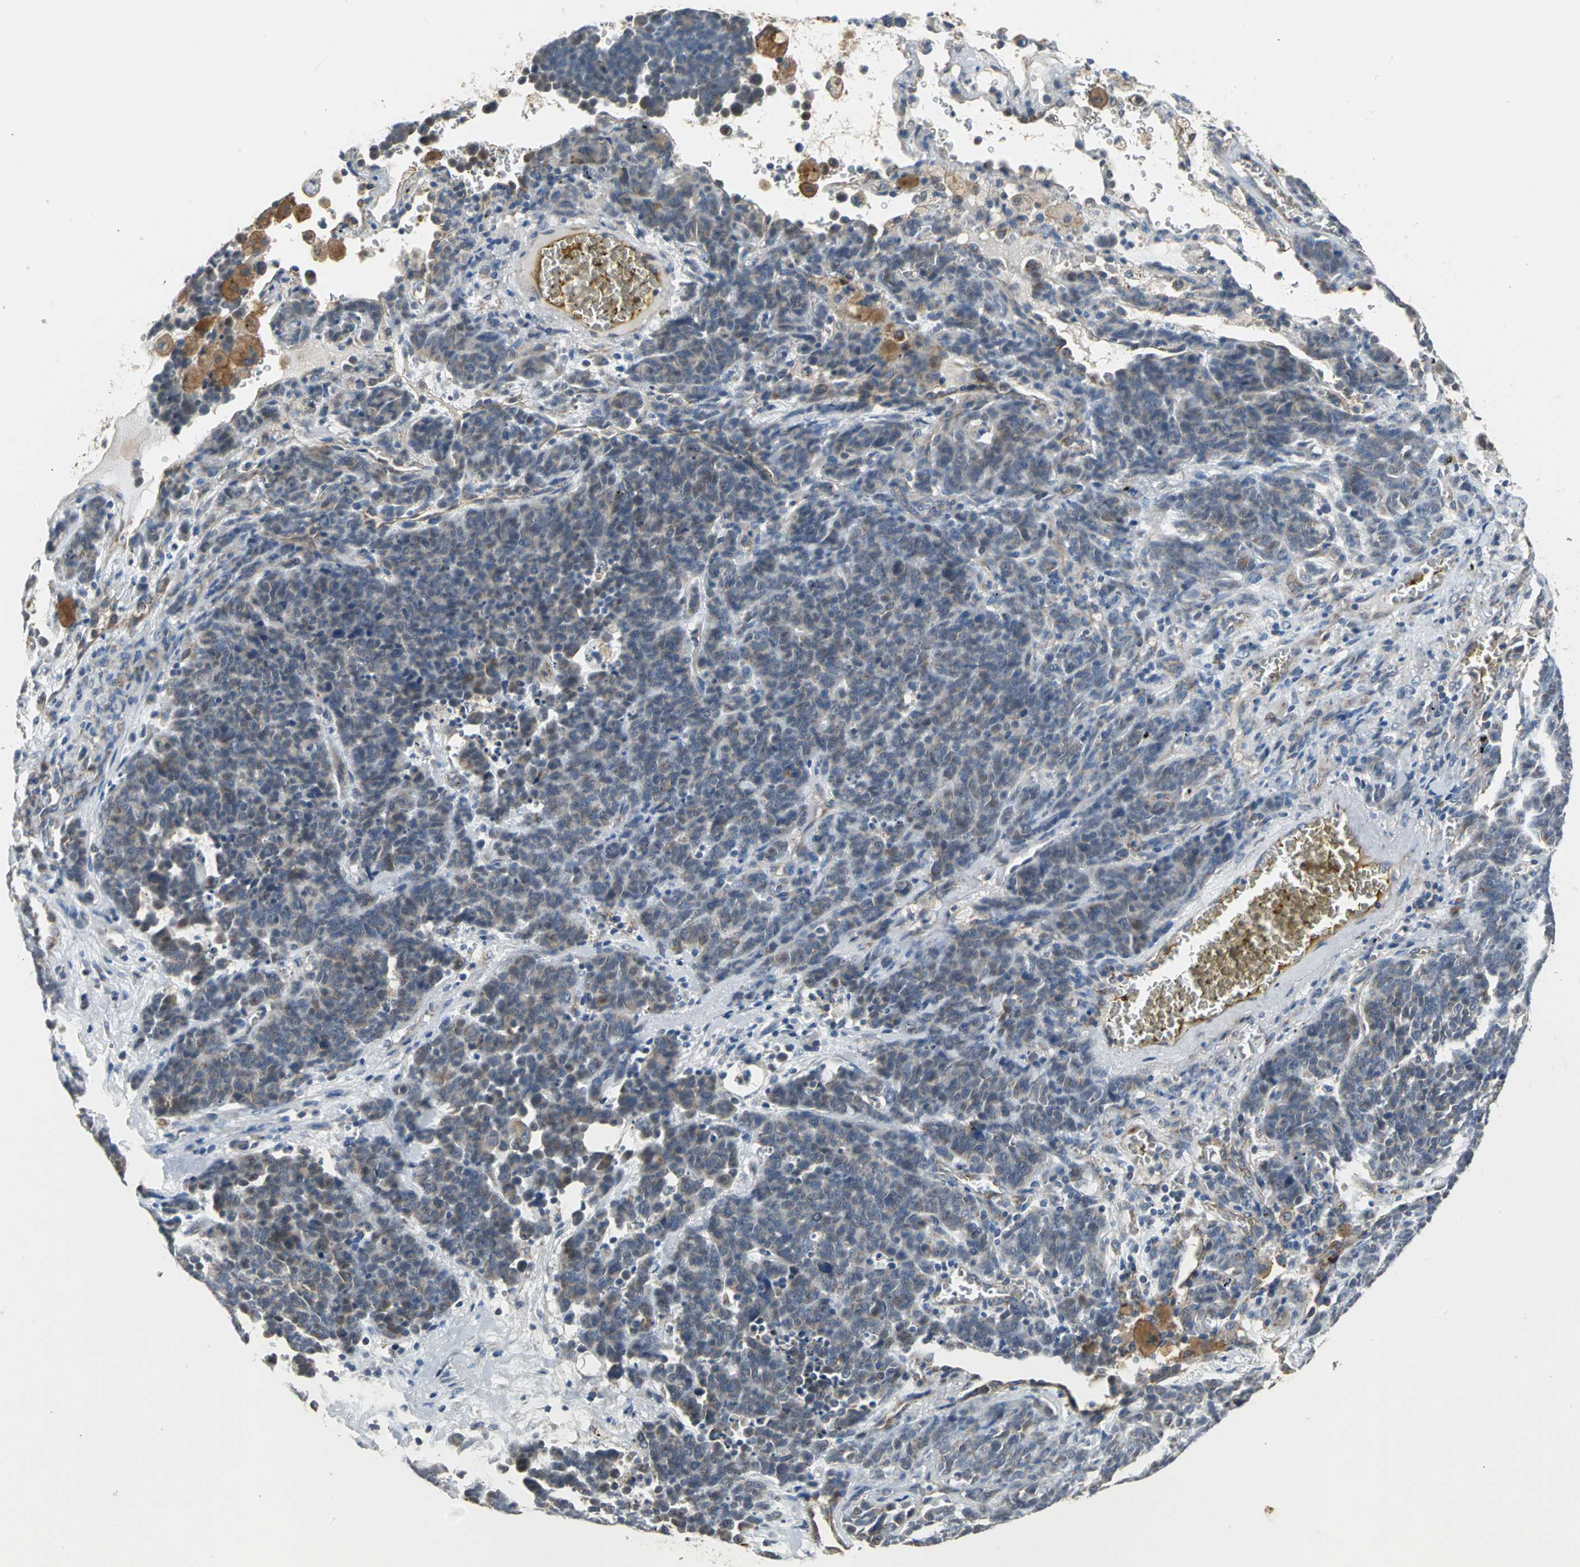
{"staining": {"intensity": "weak", "quantity": "25%-75%", "location": "cytoplasmic/membranous"}, "tissue": "lung cancer", "cell_type": "Tumor cells", "image_type": "cancer", "snomed": [{"axis": "morphology", "description": "Neoplasm, malignant, NOS"}, {"axis": "topography", "description": "Lung"}], "caption": "Immunohistochemical staining of human malignant neoplasm (lung) exhibits low levels of weak cytoplasmic/membranous expression in about 25%-75% of tumor cells.", "gene": "NDUFB5", "patient": {"sex": "female", "age": 58}}